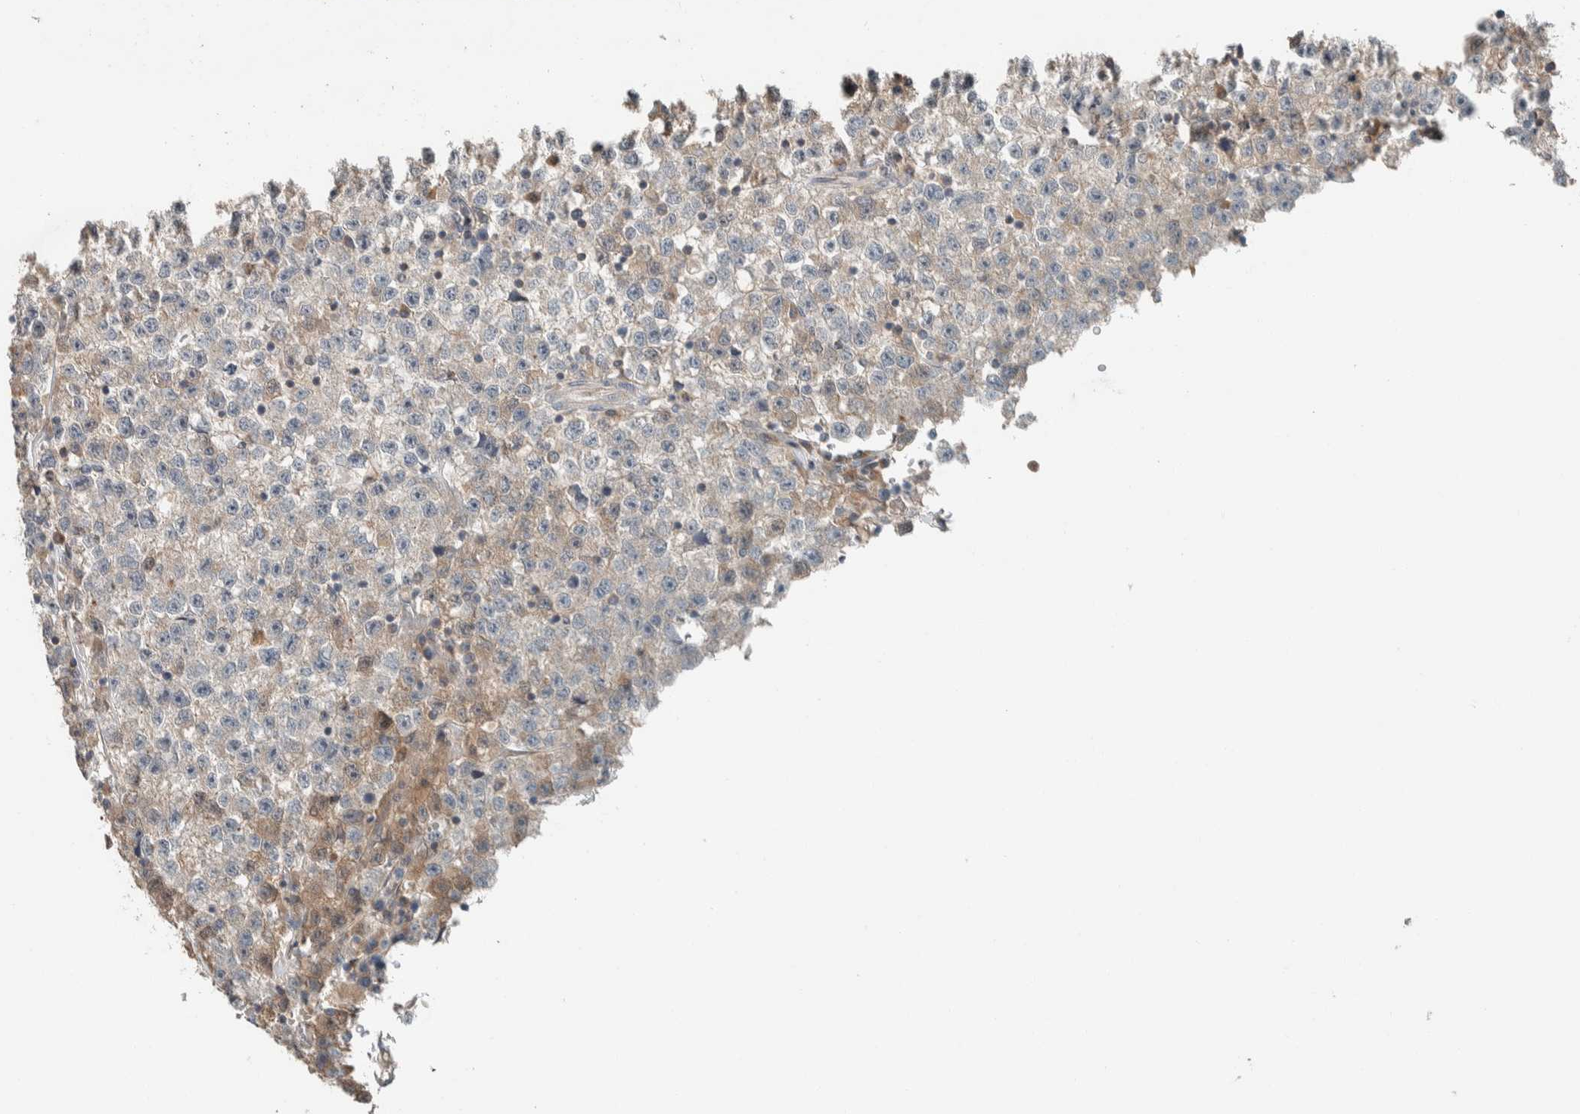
{"staining": {"intensity": "weak", "quantity": "<25%", "location": "cytoplasmic/membranous"}, "tissue": "testis cancer", "cell_type": "Tumor cells", "image_type": "cancer", "snomed": [{"axis": "morphology", "description": "Seminoma, NOS"}, {"axis": "topography", "description": "Testis"}], "caption": "The image shows no significant staining in tumor cells of seminoma (testis).", "gene": "NBR1", "patient": {"sex": "male", "age": 22}}